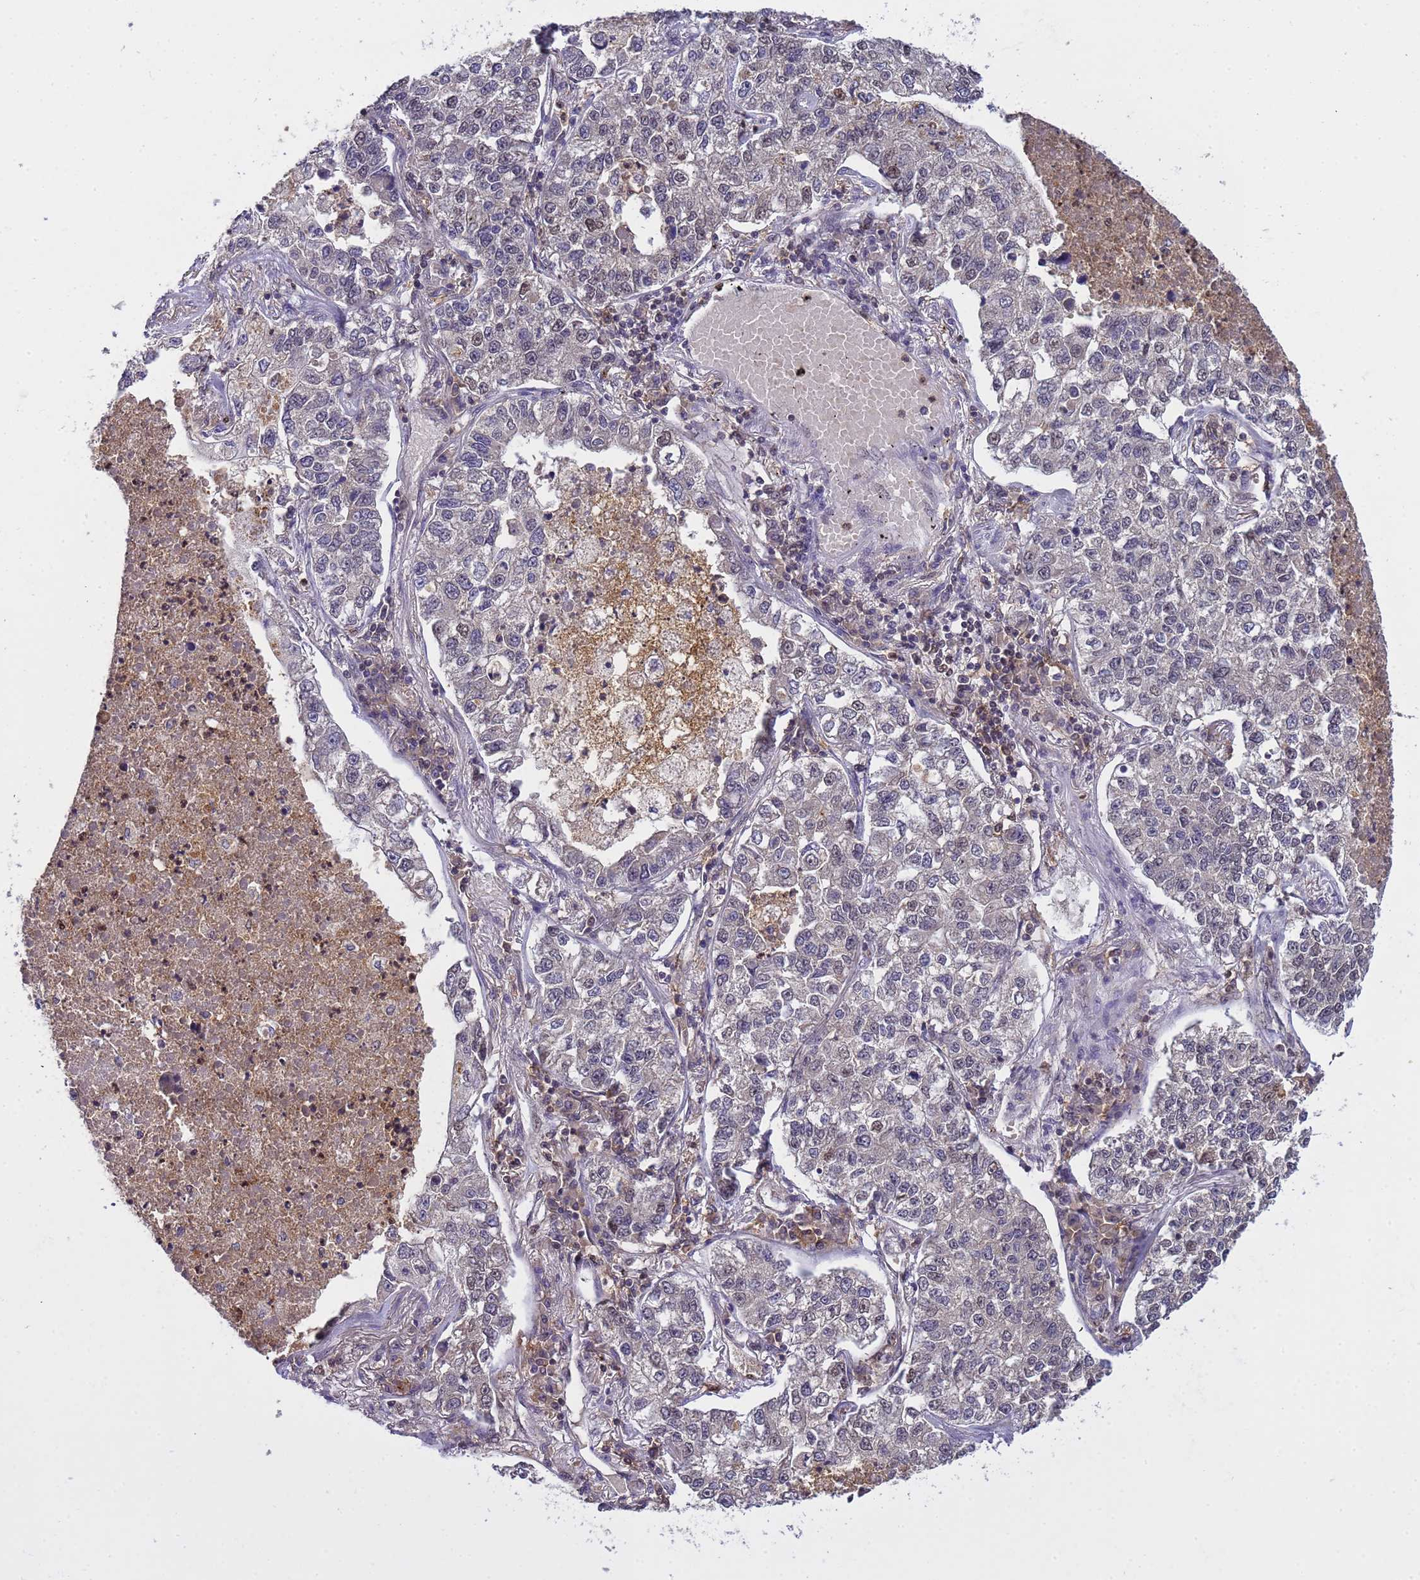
{"staining": {"intensity": "negative", "quantity": "none", "location": "none"}, "tissue": "lung cancer", "cell_type": "Tumor cells", "image_type": "cancer", "snomed": [{"axis": "morphology", "description": "Adenocarcinoma, NOS"}, {"axis": "topography", "description": "Lung"}], "caption": "IHC photomicrograph of human lung cancer (adenocarcinoma) stained for a protein (brown), which exhibits no positivity in tumor cells.", "gene": "CD53", "patient": {"sex": "male", "age": 49}}